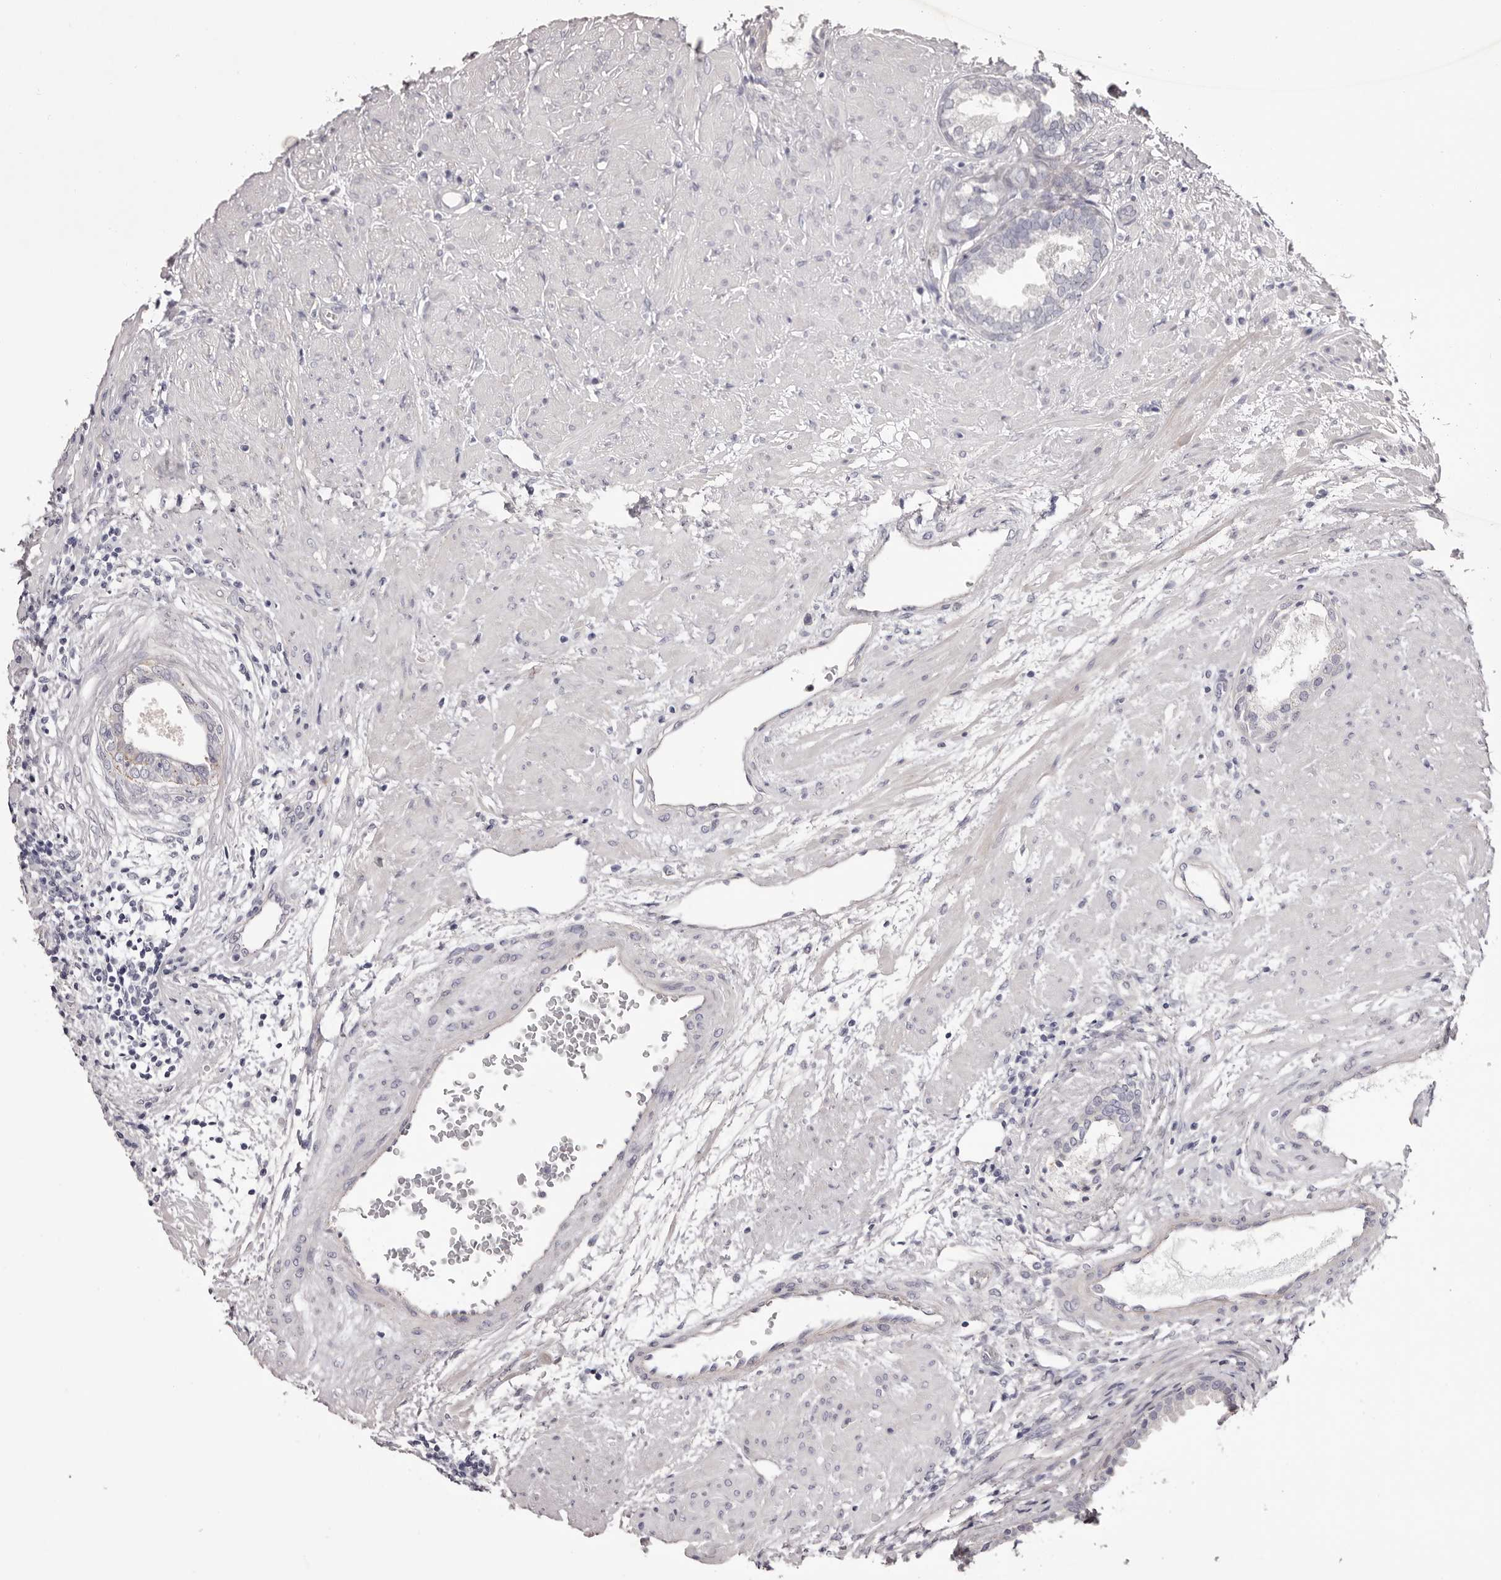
{"staining": {"intensity": "weak", "quantity": "<25%", "location": "cytoplasmic/membranous"}, "tissue": "prostate", "cell_type": "Glandular cells", "image_type": "normal", "snomed": [{"axis": "morphology", "description": "Normal tissue, NOS"}, {"axis": "topography", "description": "Prostate"}], "caption": "High magnification brightfield microscopy of benign prostate stained with DAB (3,3'-diaminobenzidine) (brown) and counterstained with hematoxylin (blue): glandular cells show no significant staining. (Brightfield microscopy of DAB (3,3'-diaminobenzidine) immunohistochemistry at high magnification).", "gene": "PEG10", "patient": {"sex": "male", "age": 76}}